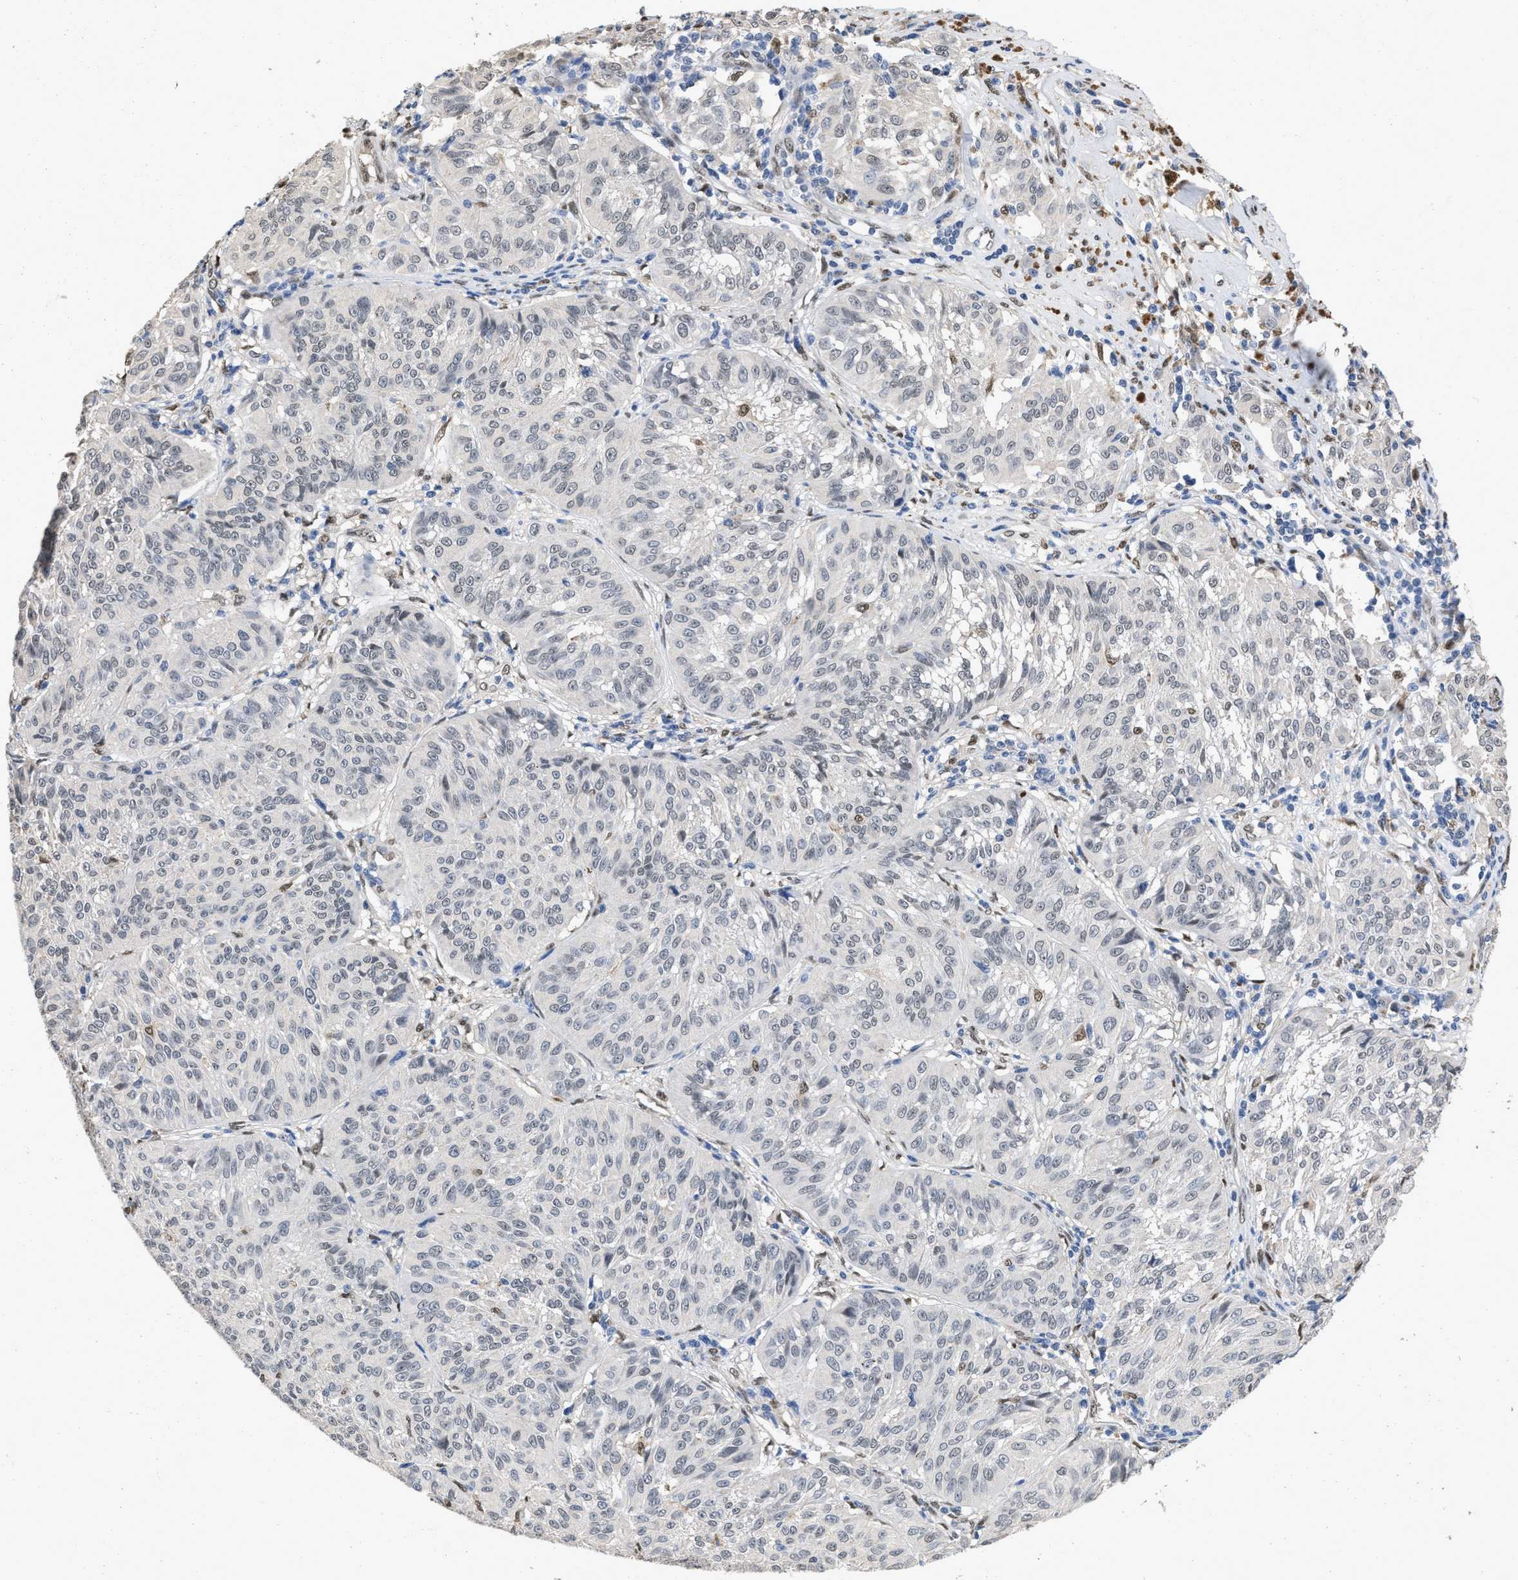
{"staining": {"intensity": "weak", "quantity": "25%-75%", "location": "nuclear"}, "tissue": "melanoma", "cell_type": "Tumor cells", "image_type": "cancer", "snomed": [{"axis": "morphology", "description": "Malignant melanoma, NOS"}, {"axis": "topography", "description": "Skin"}], "caption": "Weak nuclear expression is identified in about 25%-75% of tumor cells in malignant melanoma. (DAB = brown stain, brightfield microscopy at high magnification).", "gene": "QKI", "patient": {"sex": "female", "age": 72}}